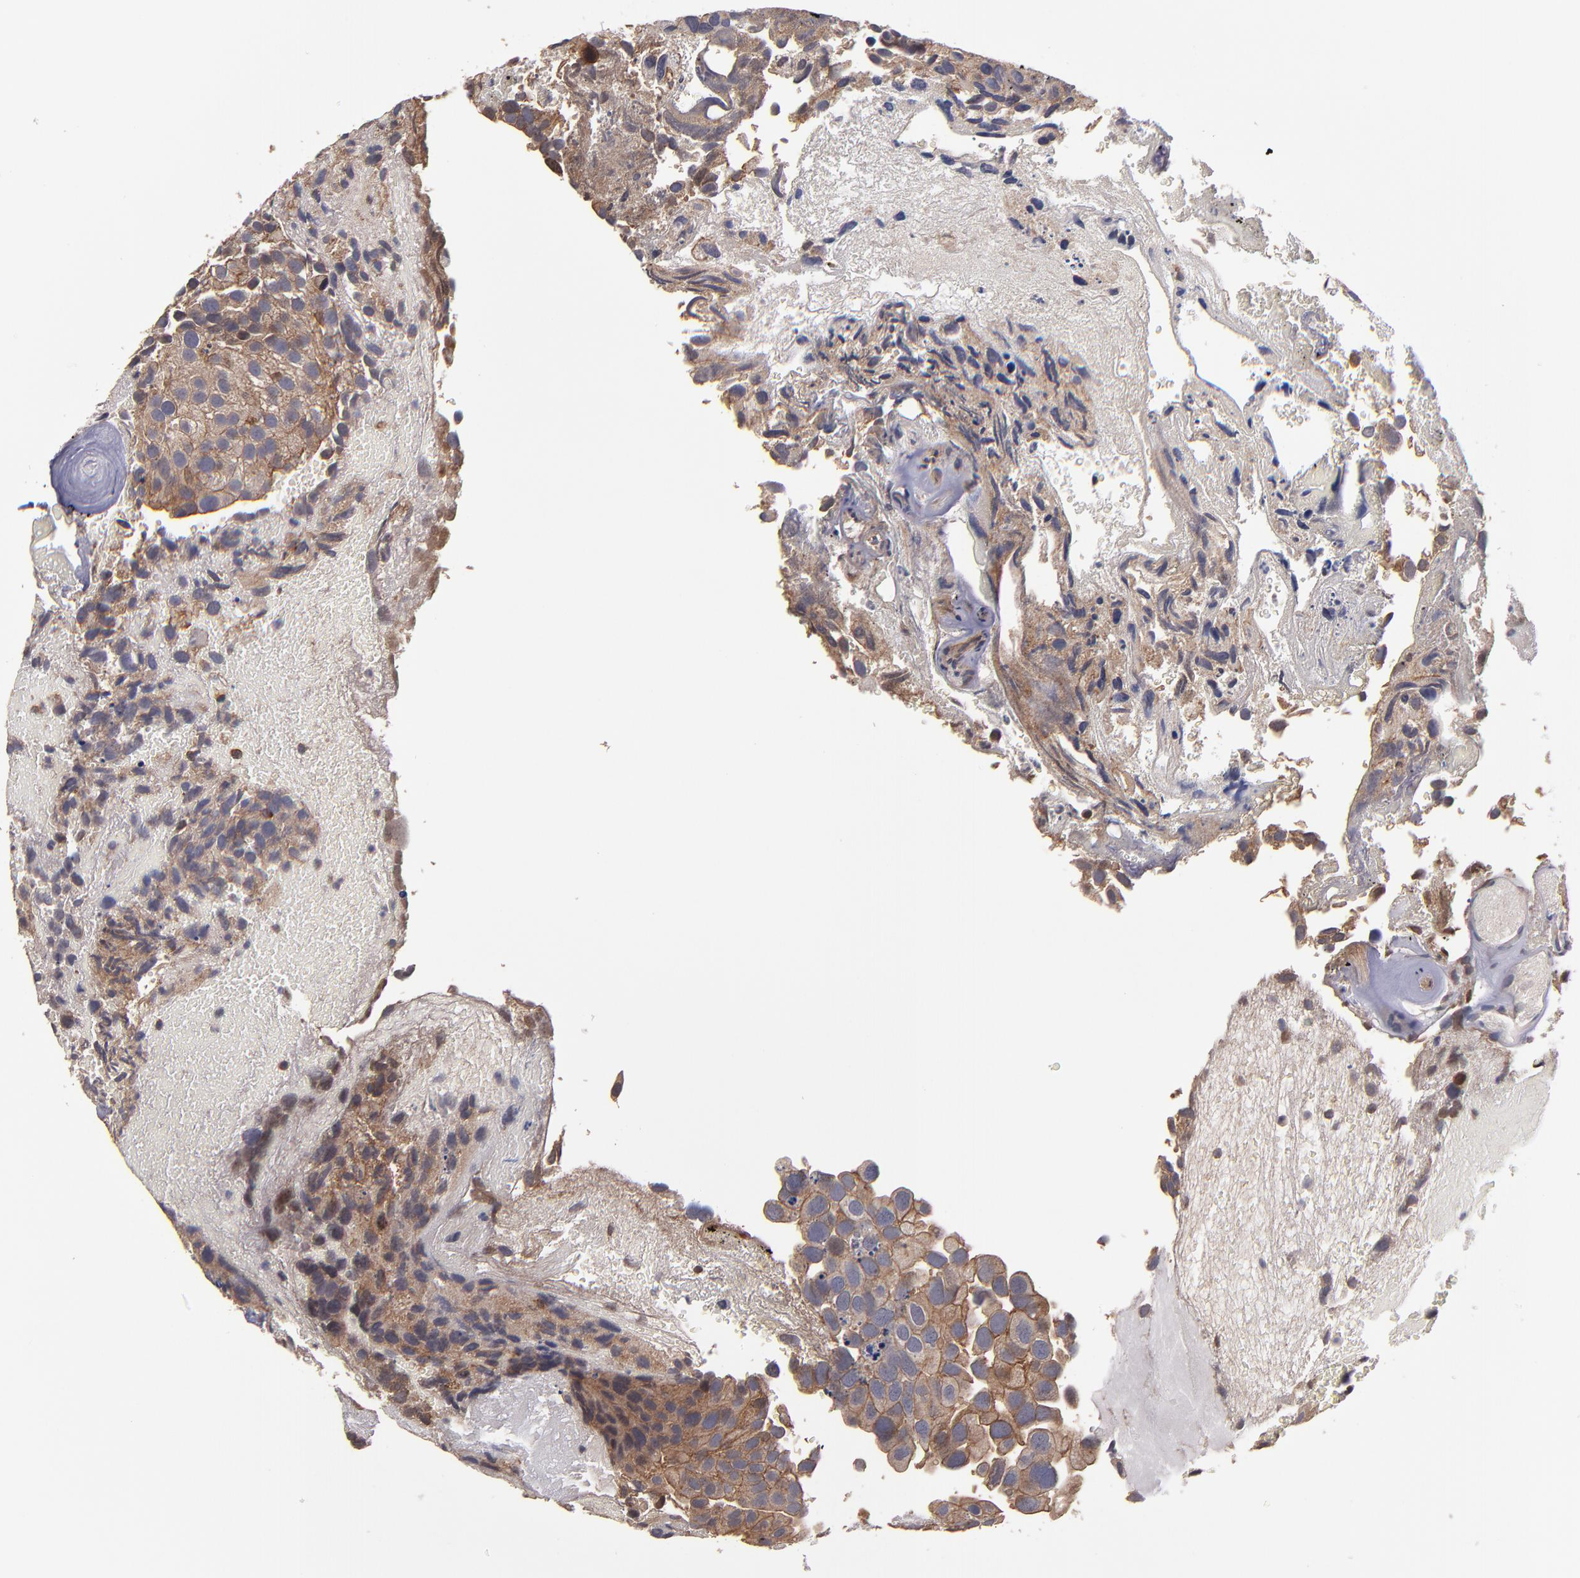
{"staining": {"intensity": "strong", "quantity": ">75%", "location": "cytoplasmic/membranous"}, "tissue": "urothelial cancer", "cell_type": "Tumor cells", "image_type": "cancer", "snomed": [{"axis": "morphology", "description": "Urothelial carcinoma, High grade"}, {"axis": "topography", "description": "Urinary bladder"}], "caption": "This histopathology image reveals IHC staining of human urothelial carcinoma (high-grade), with high strong cytoplasmic/membranous positivity in about >75% of tumor cells.", "gene": "NF2", "patient": {"sex": "male", "age": 72}}